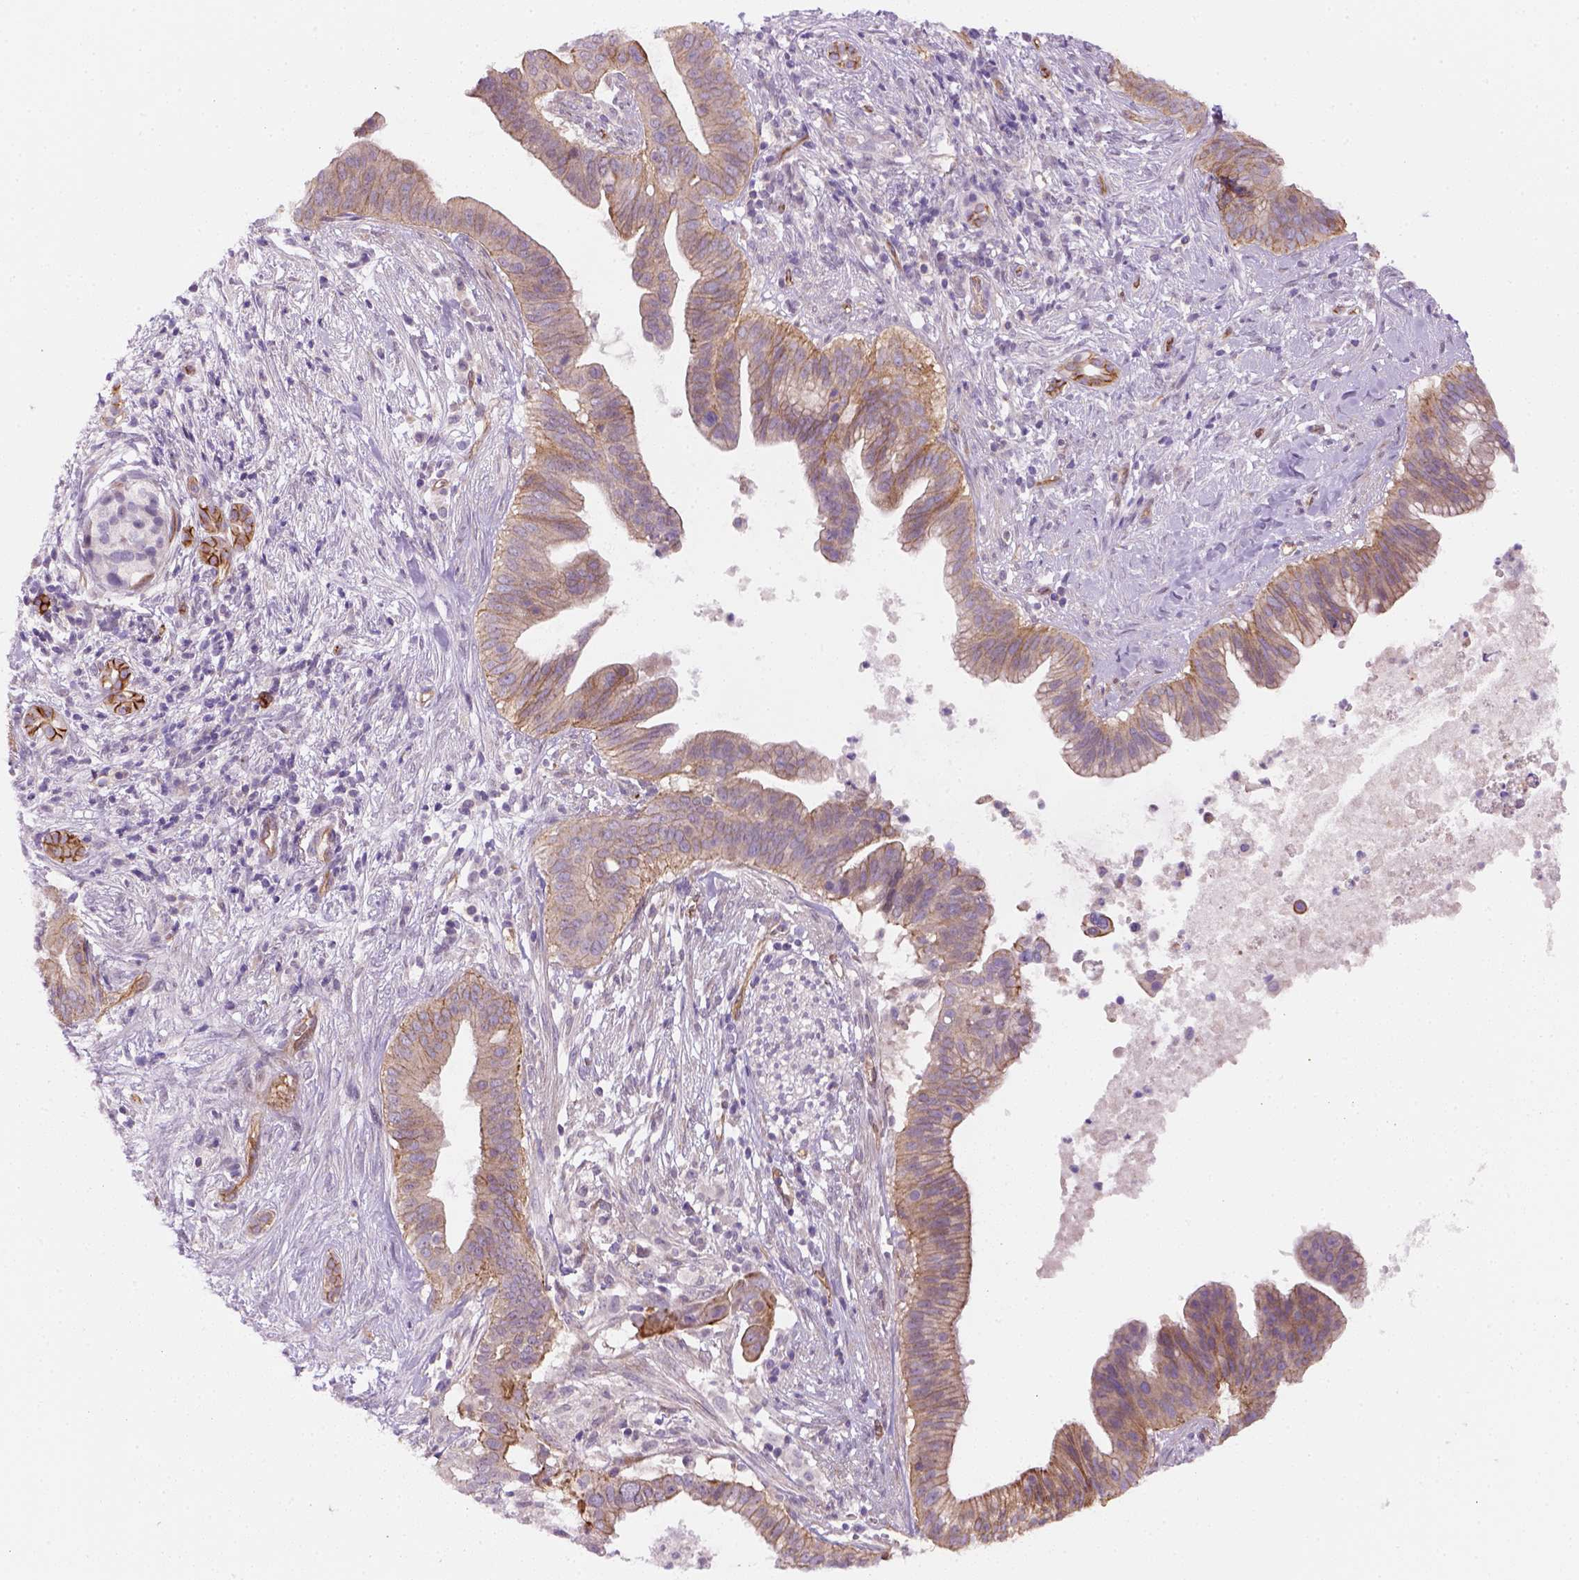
{"staining": {"intensity": "moderate", "quantity": ">75%", "location": "cytoplasmic/membranous"}, "tissue": "pancreatic cancer", "cell_type": "Tumor cells", "image_type": "cancer", "snomed": [{"axis": "morphology", "description": "Adenocarcinoma, NOS"}, {"axis": "topography", "description": "Pancreas"}], "caption": "This image exhibits adenocarcinoma (pancreatic) stained with immunohistochemistry to label a protein in brown. The cytoplasmic/membranous of tumor cells show moderate positivity for the protein. Nuclei are counter-stained blue.", "gene": "VSTM5", "patient": {"sex": "male", "age": 61}}